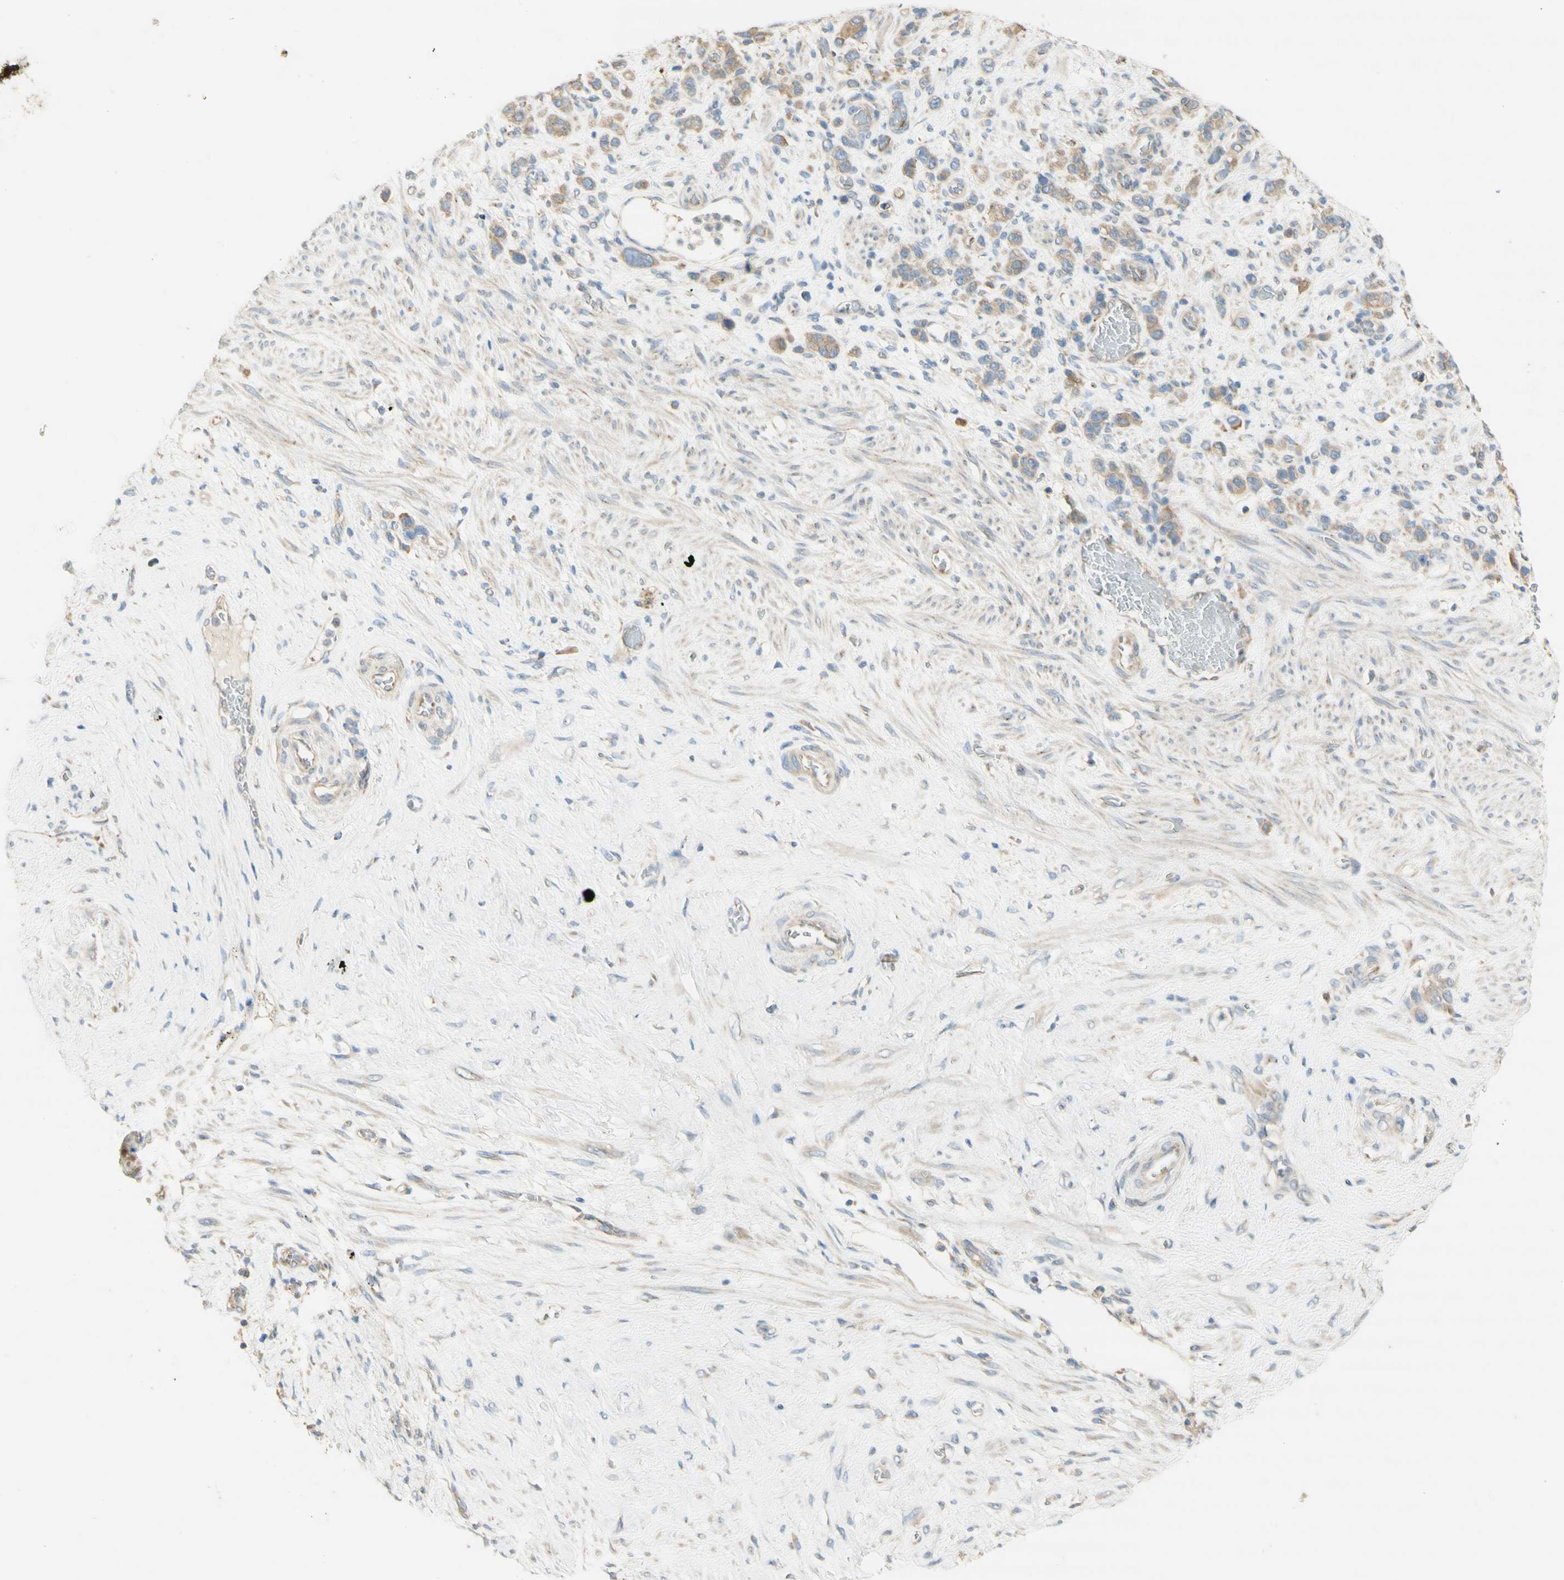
{"staining": {"intensity": "weak", "quantity": ">75%", "location": "cytoplasmic/membranous"}, "tissue": "stomach cancer", "cell_type": "Tumor cells", "image_type": "cancer", "snomed": [{"axis": "morphology", "description": "Adenocarcinoma, NOS"}, {"axis": "morphology", "description": "Adenocarcinoma, High grade"}, {"axis": "topography", "description": "Stomach, upper"}, {"axis": "topography", "description": "Stomach, lower"}], "caption": "Stomach high-grade adenocarcinoma tissue reveals weak cytoplasmic/membranous positivity in about >75% of tumor cells", "gene": "DYNC1H1", "patient": {"sex": "female", "age": 65}}